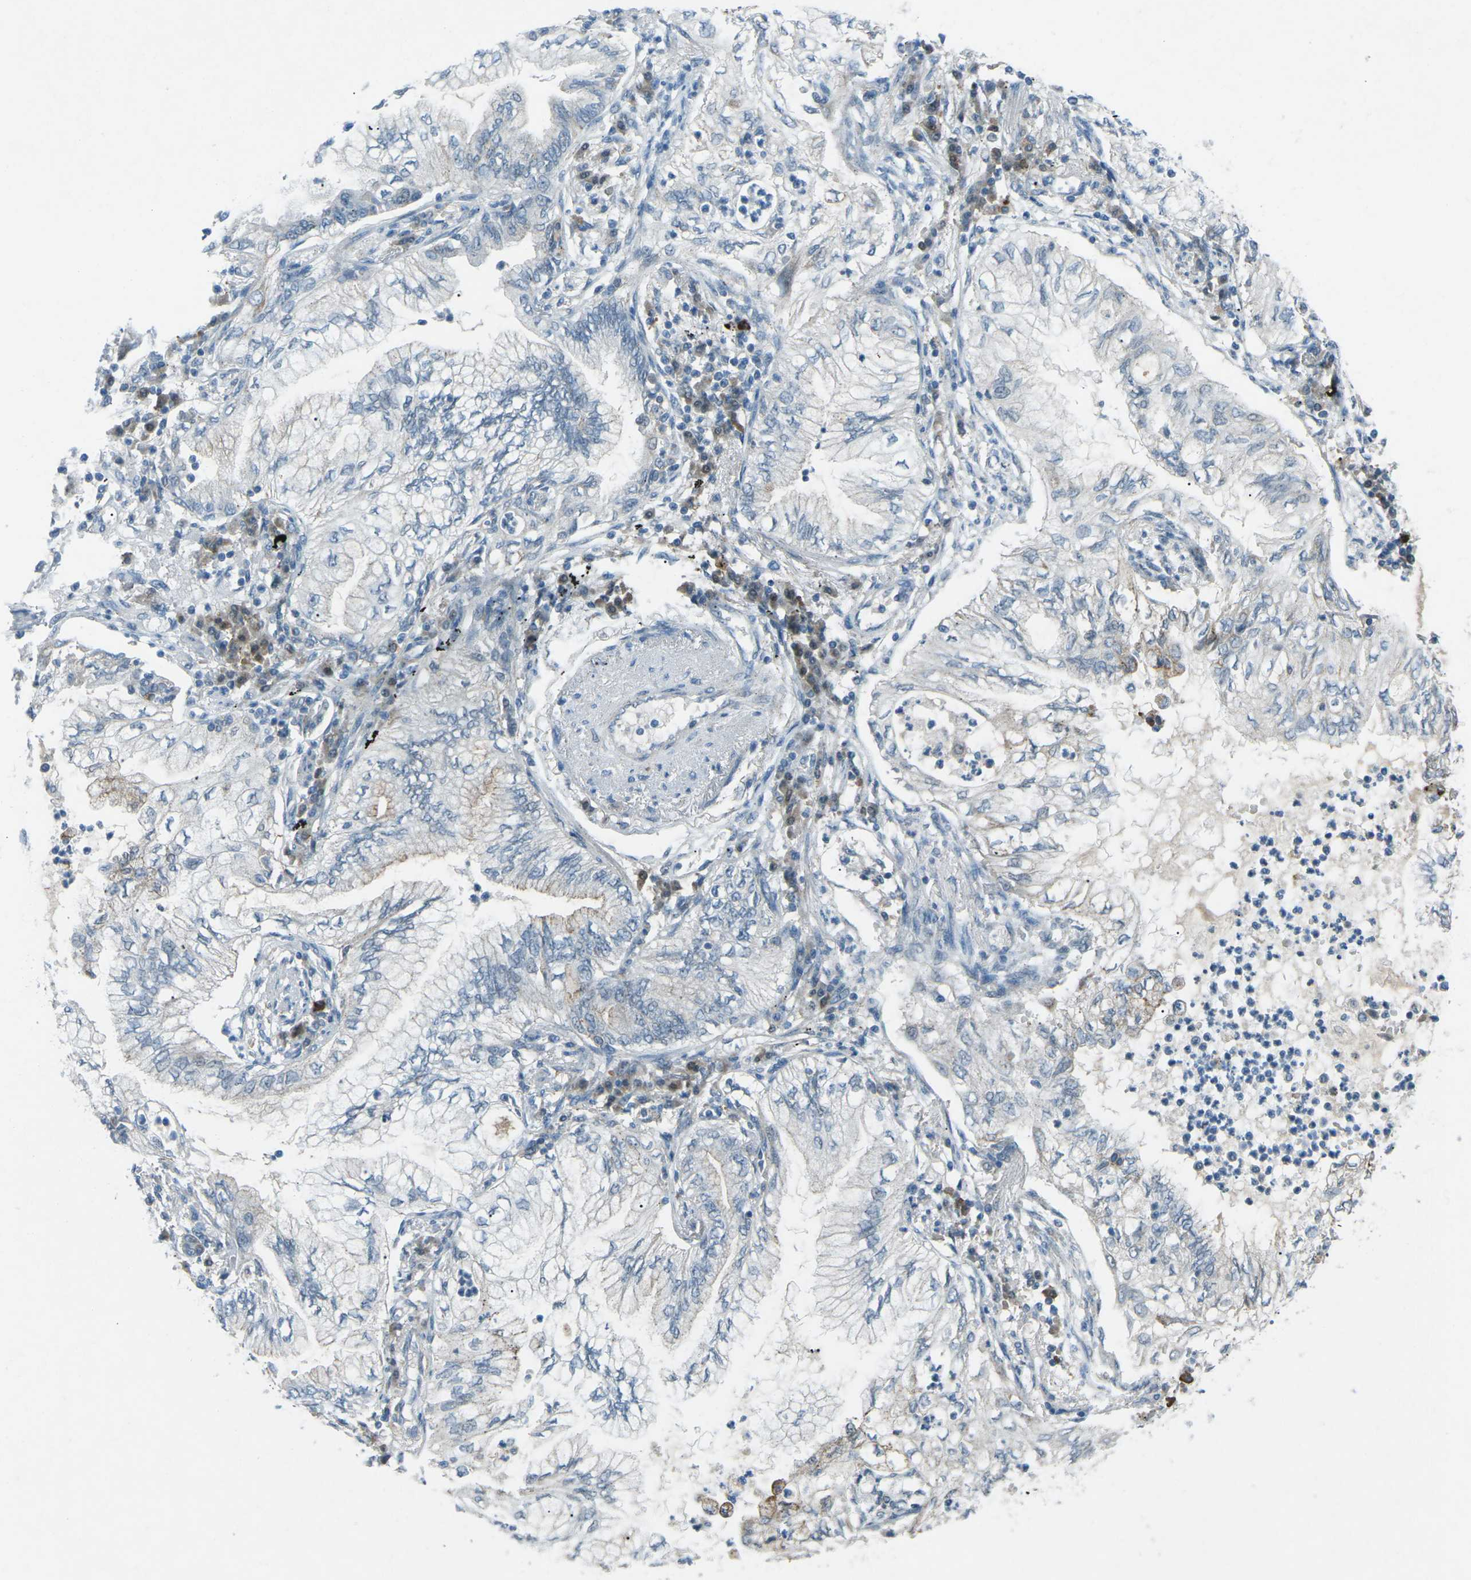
{"staining": {"intensity": "weak", "quantity": "<25%", "location": "cytoplasmic/membranous"}, "tissue": "lung cancer", "cell_type": "Tumor cells", "image_type": "cancer", "snomed": [{"axis": "morphology", "description": "Normal tissue, NOS"}, {"axis": "morphology", "description": "Adenocarcinoma, NOS"}, {"axis": "topography", "description": "Bronchus"}, {"axis": "topography", "description": "Lung"}], "caption": "Human lung cancer stained for a protein using IHC shows no positivity in tumor cells.", "gene": "PRKCA", "patient": {"sex": "female", "age": 70}}